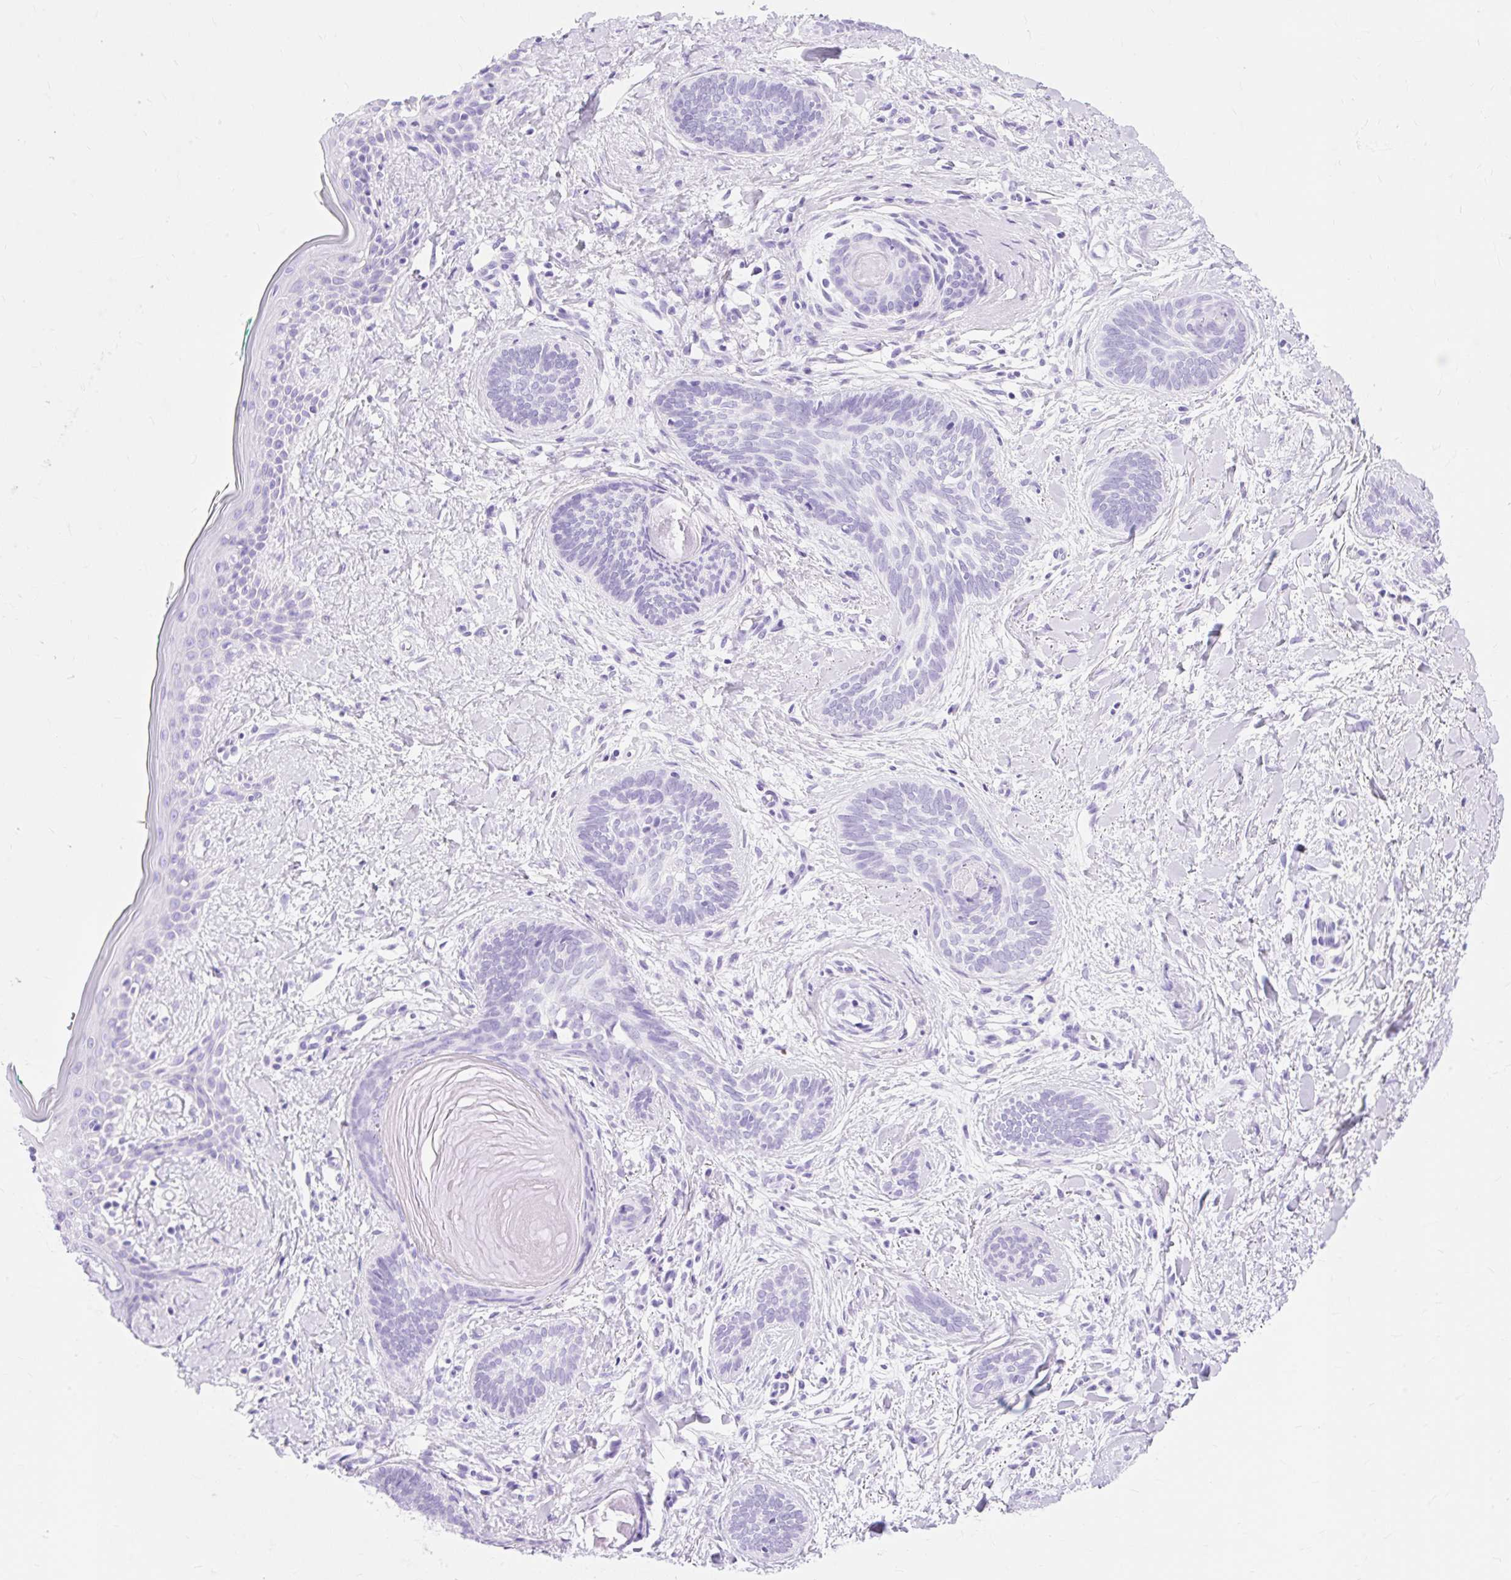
{"staining": {"intensity": "negative", "quantity": "none", "location": "none"}, "tissue": "skin cancer", "cell_type": "Tumor cells", "image_type": "cancer", "snomed": [{"axis": "morphology", "description": "Basal cell carcinoma"}, {"axis": "topography", "description": "Skin"}], "caption": "This is a photomicrograph of immunohistochemistry staining of basal cell carcinoma (skin), which shows no staining in tumor cells. Nuclei are stained in blue.", "gene": "MBP", "patient": {"sex": "female", "age": 81}}